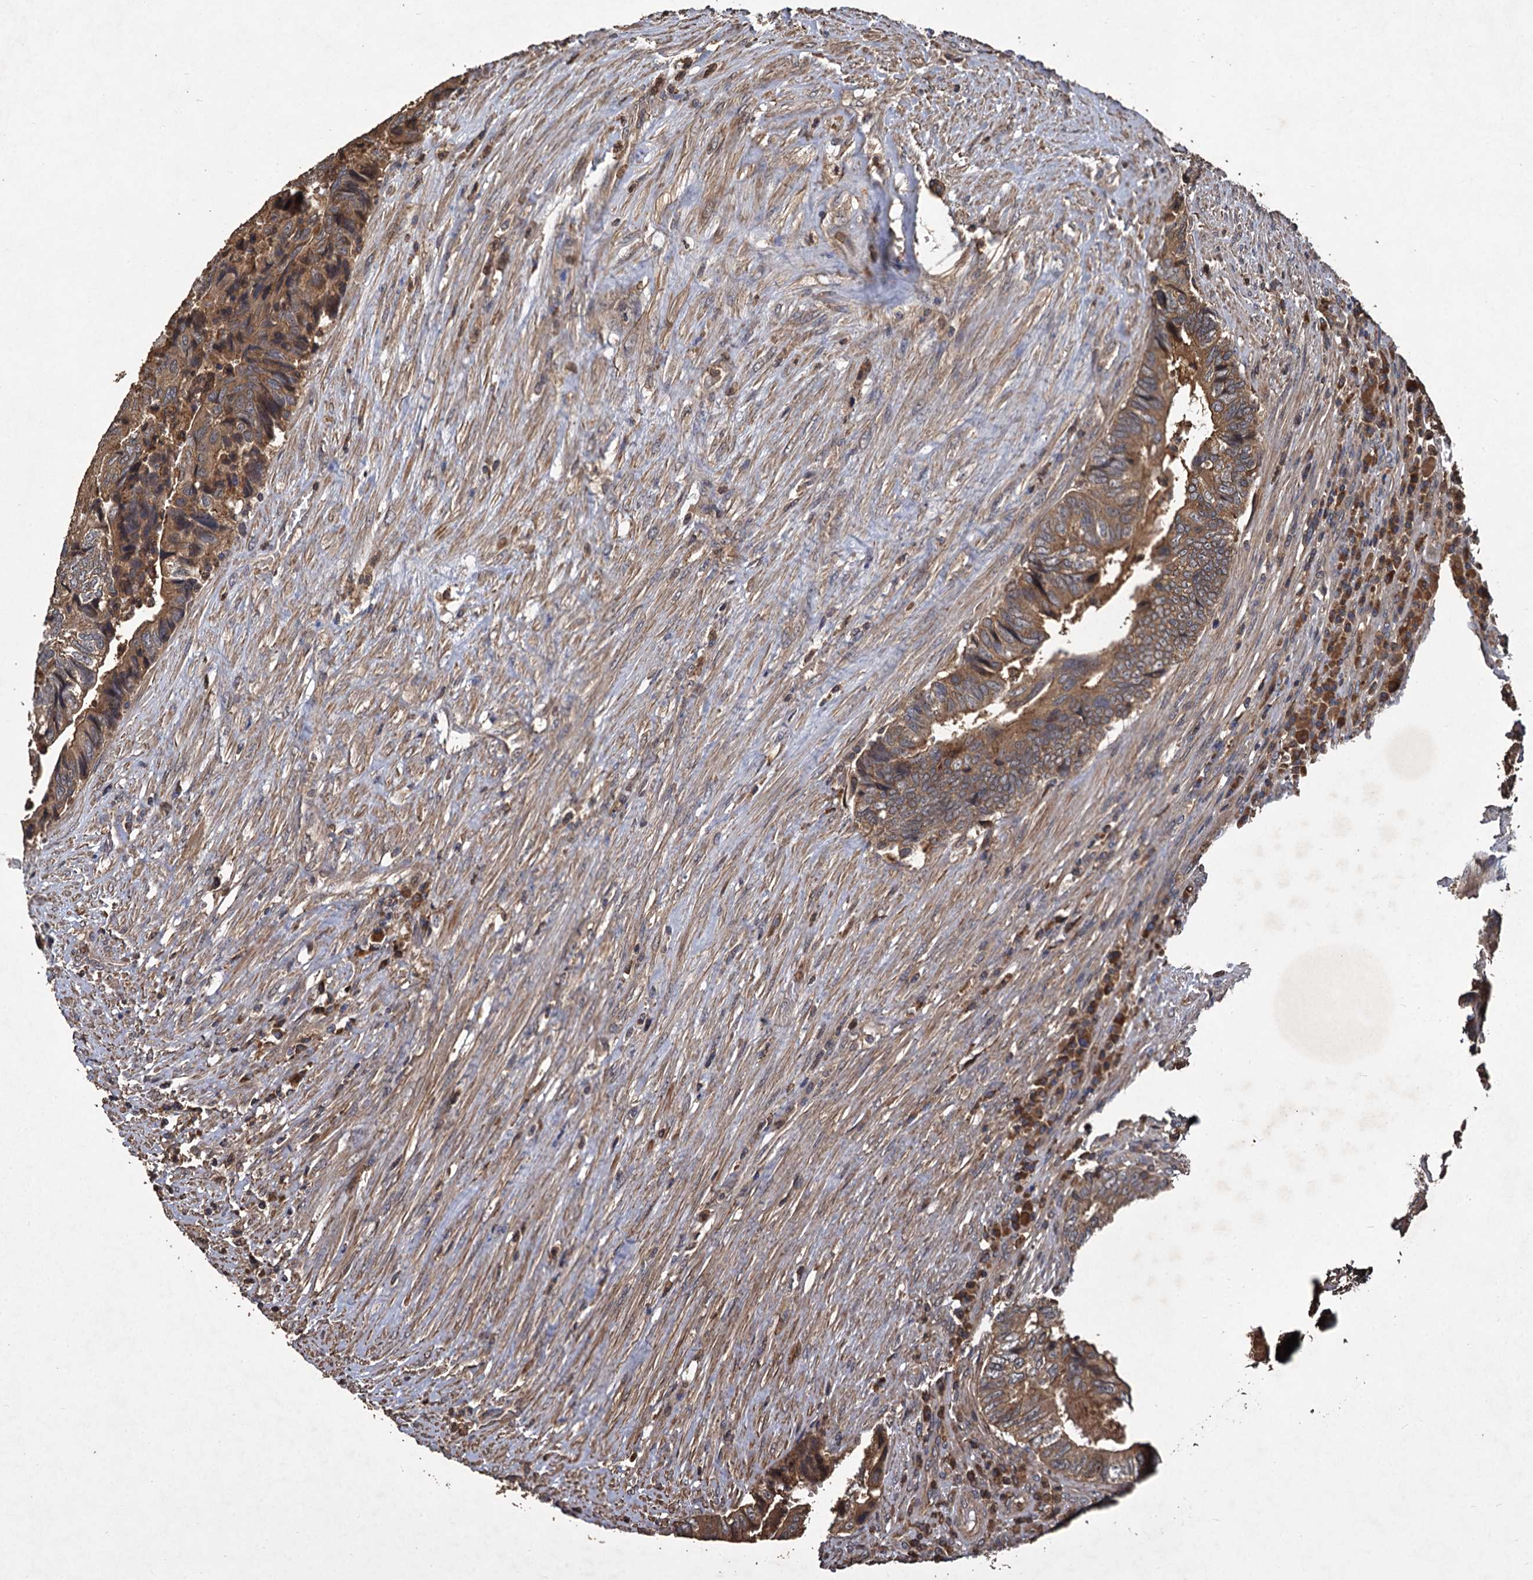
{"staining": {"intensity": "moderate", "quantity": ">75%", "location": "cytoplasmic/membranous"}, "tissue": "colorectal cancer", "cell_type": "Tumor cells", "image_type": "cancer", "snomed": [{"axis": "morphology", "description": "Adenocarcinoma, NOS"}, {"axis": "topography", "description": "Colon"}], "caption": "Protein staining of colorectal adenocarcinoma tissue demonstrates moderate cytoplasmic/membranous positivity in approximately >75% of tumor cells. Immunohistochemistry (ihc) stains the protein of interest in brown and the nuclei are stained blue.", "gene": "GCLC", "patient": {"sex": "female", "age": 67}}